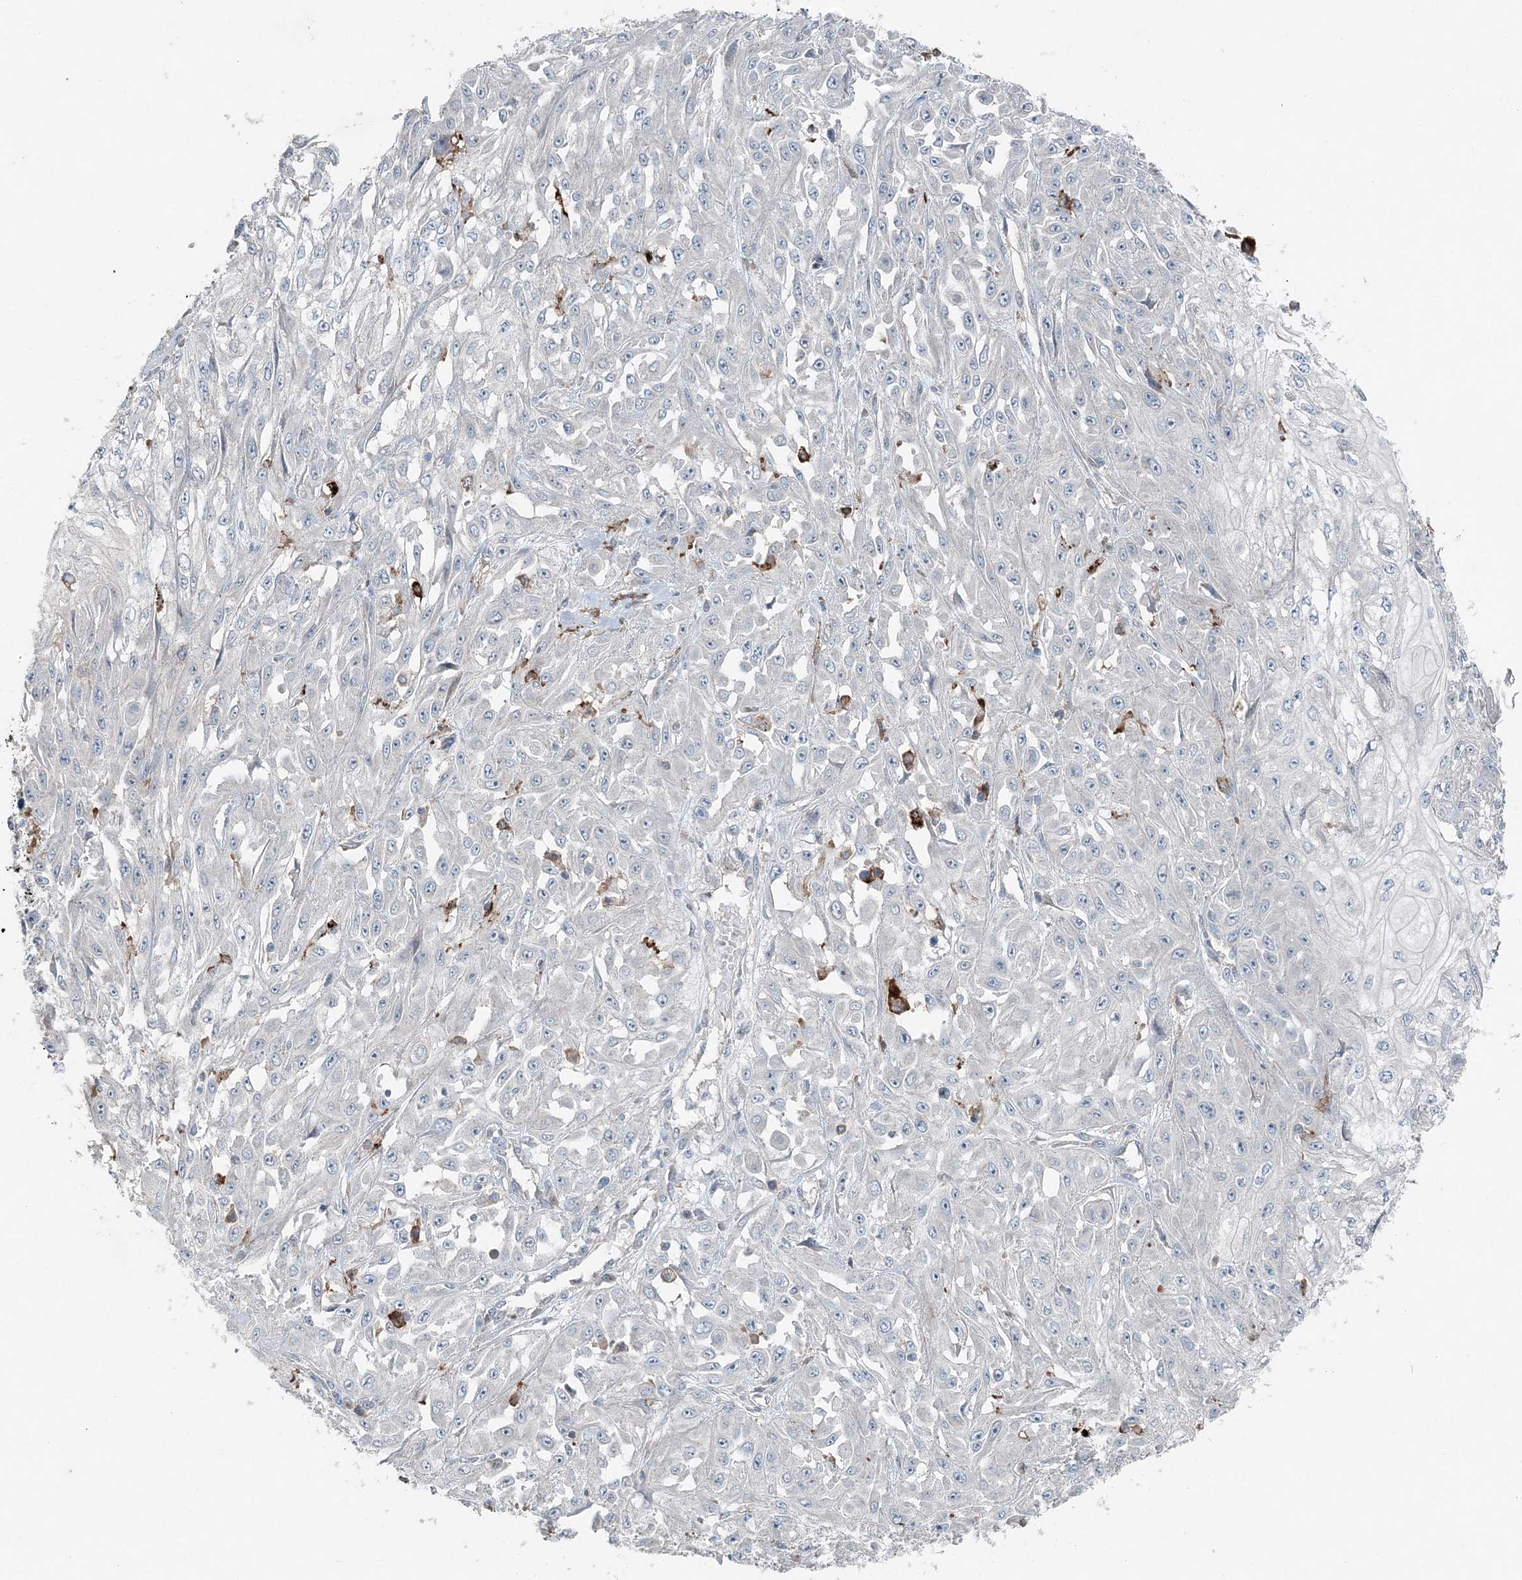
{"staining": {"intensity": "negative", "quantity": "none", "location": "none"}, "tissue": "skin cancer", "cell_type": "Tumor cells", "image_type": "cancer", "snomed": [{"axis": "morphology", "description": "Squamous cell carcinoma, NOS"}, {"axis": "morphology", "description": "Squamous cell carcinoma, metastatic, NOS"}, {"axis": "topography", "description": "Skin"}, {"axis": "topography", "description": "Lymph node"}], "caption": "Immunohistochemistry photomicrograph of human skin cancer stained for a protein (brown), which displays no expression in tumor cells.", "gene": "KY", "patient": {"sex": "male", "age": 75}}